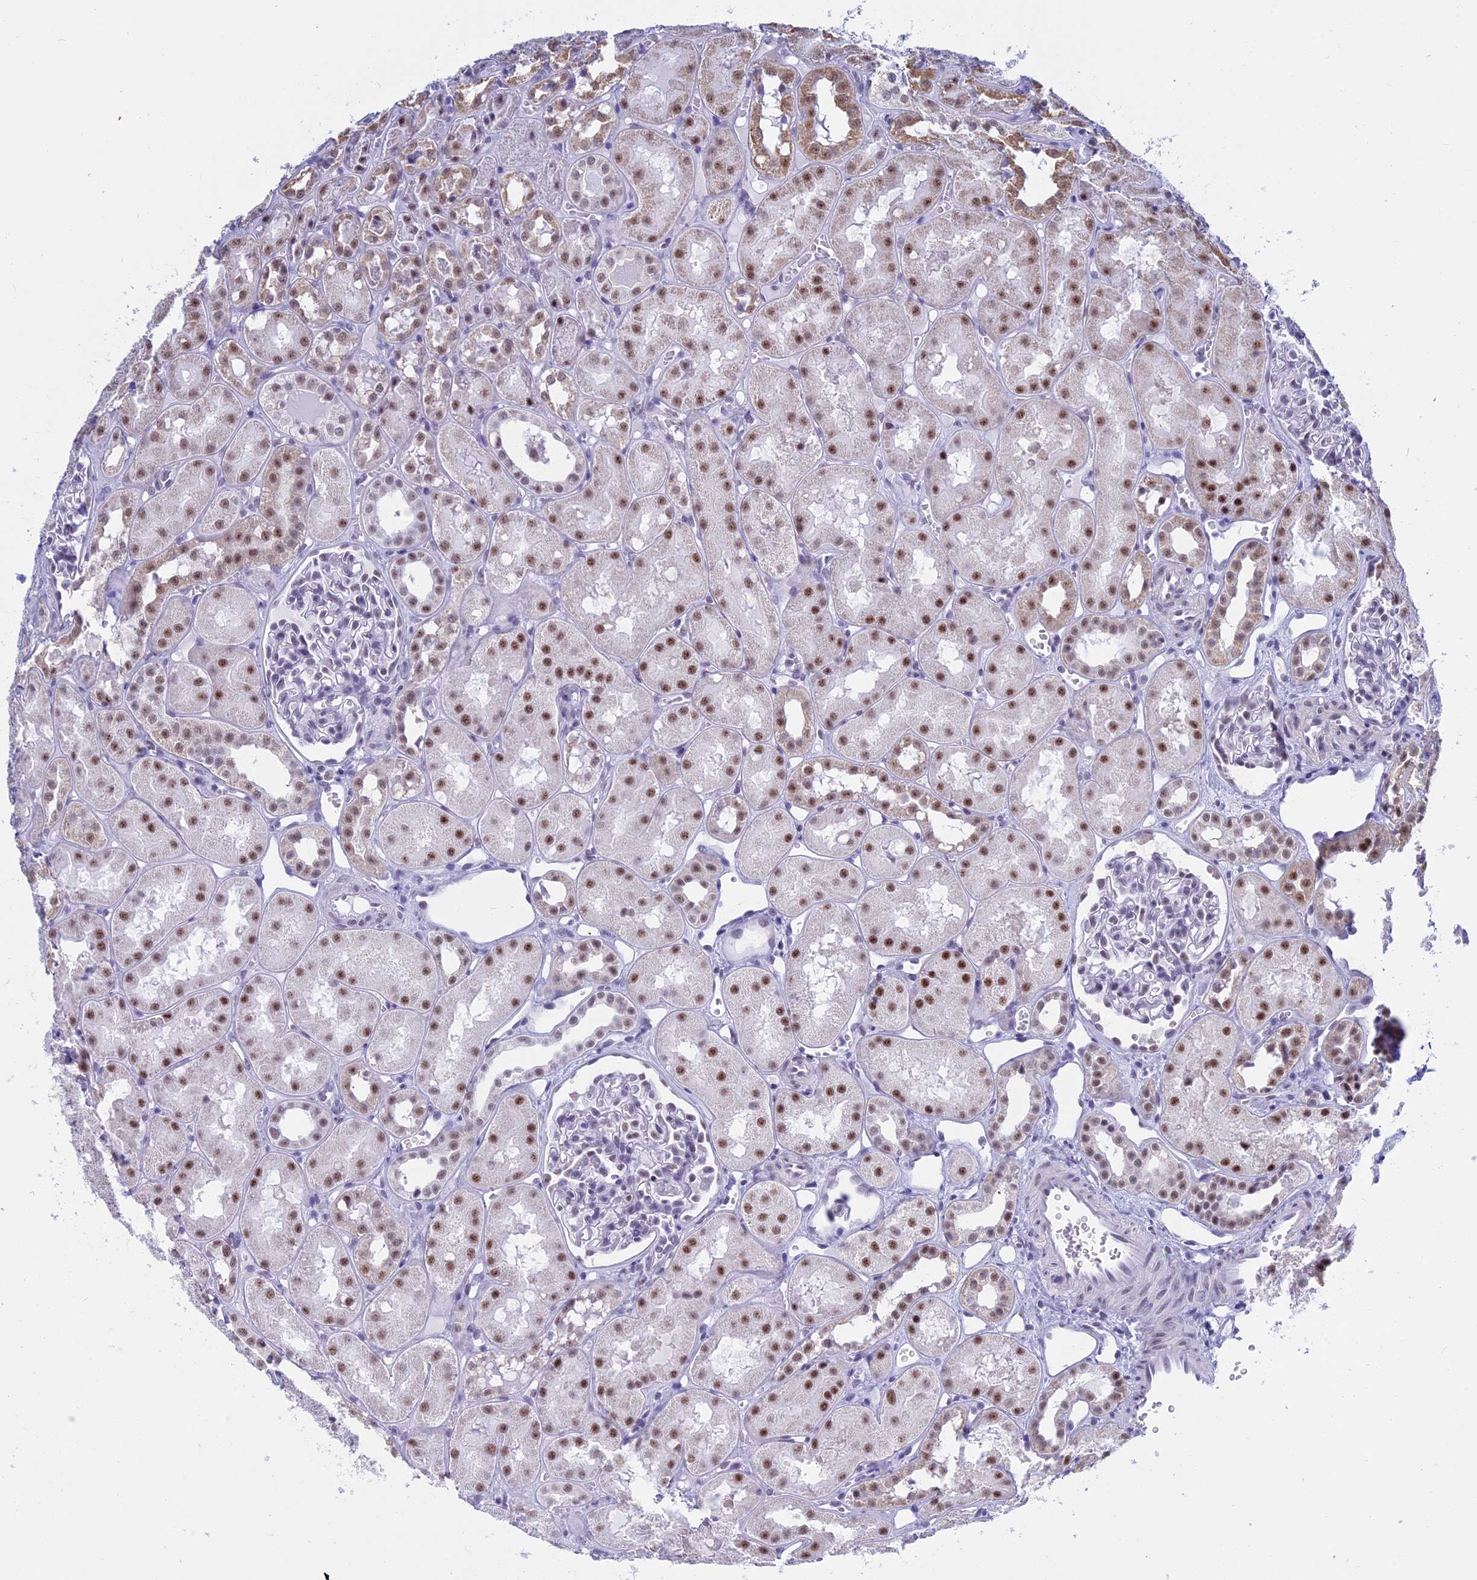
{"staining": {"intensity": "weak", "quantity": "<25%", "location": "nuclear"}, "tissue": "kidney", "cell_type": "Cells in glomeruli", "image_type": "normal", "snomed": [{"axis": "morphology", "description": "Normal tissue, NOS"}, {"axis": "topography", "description": "Kidney"}], "caption": "This histopathology image is of benign kidney stained with immunohistochemistry (IHC) to label a protein in brown with the nuclei are counter-stained blue. There is no staining in cells in glomeruli. (Stains: DAB immunohistochemistry with hematoxylin counter stain, Microscopy: brightfield microscopy at high magnification).", "gene": "KLF14", "patient": {"sex": "male", "age": 16}}